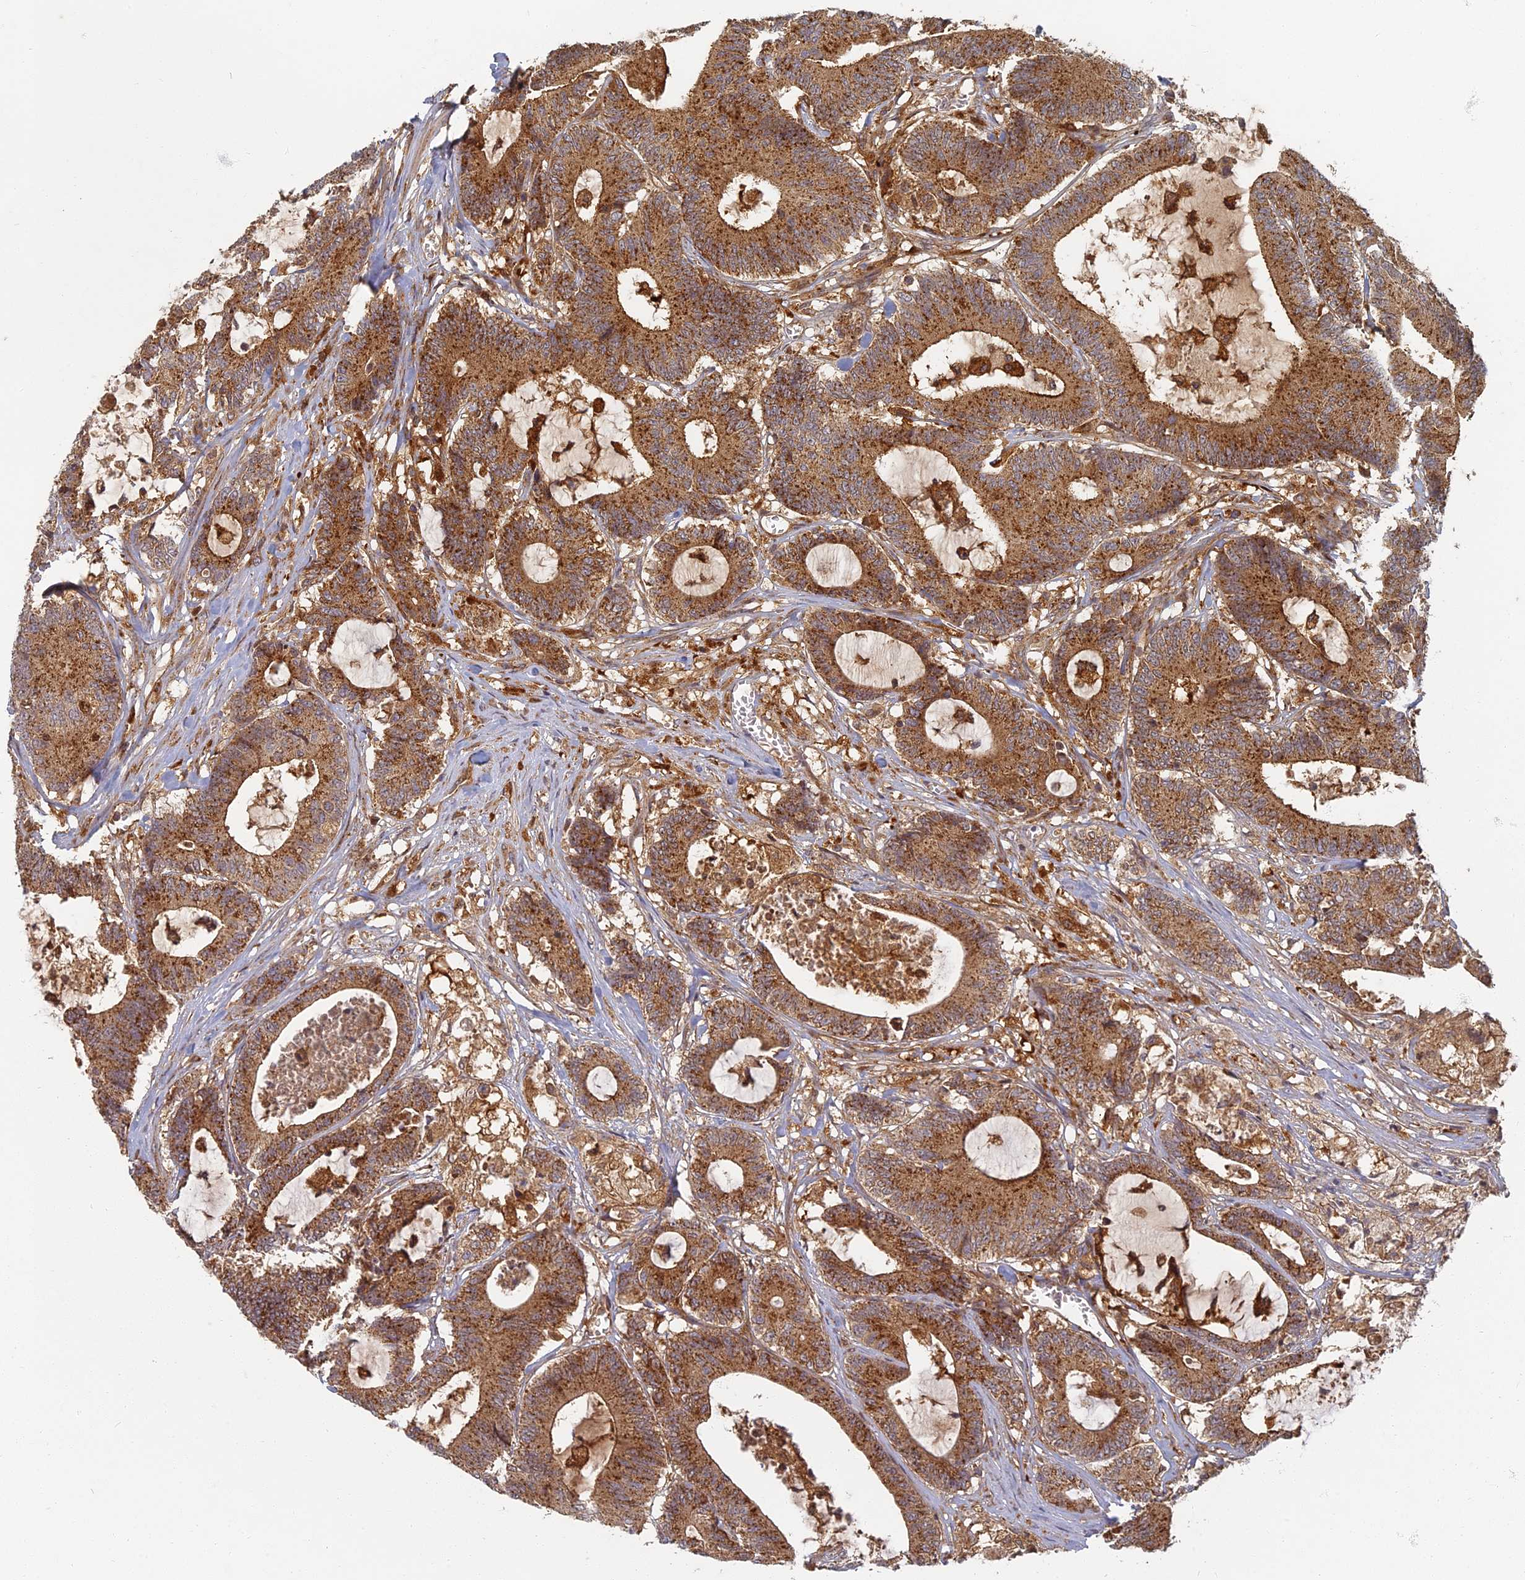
{"staining": {"intensity": "strong", "quantity": ">75%", "location": "cytoplasmic/membranous"}, "tissue": "colorectal cancer", "cell_type": "Tumor cells", "image_type": "cancer", "snomed": [{"axis": "morphology", "description": "Adenocarcinoma, NOS"}, {"axis": "topography", "description": "Colon"}], "caption": "Protein expression analysis of colorectal adenocarcinoma reveals strong cytoplasmic/membranous expression in about >75% of tumor cells.", "gene": "INO80D", "patient": {"sex": "female", "age": 84}}